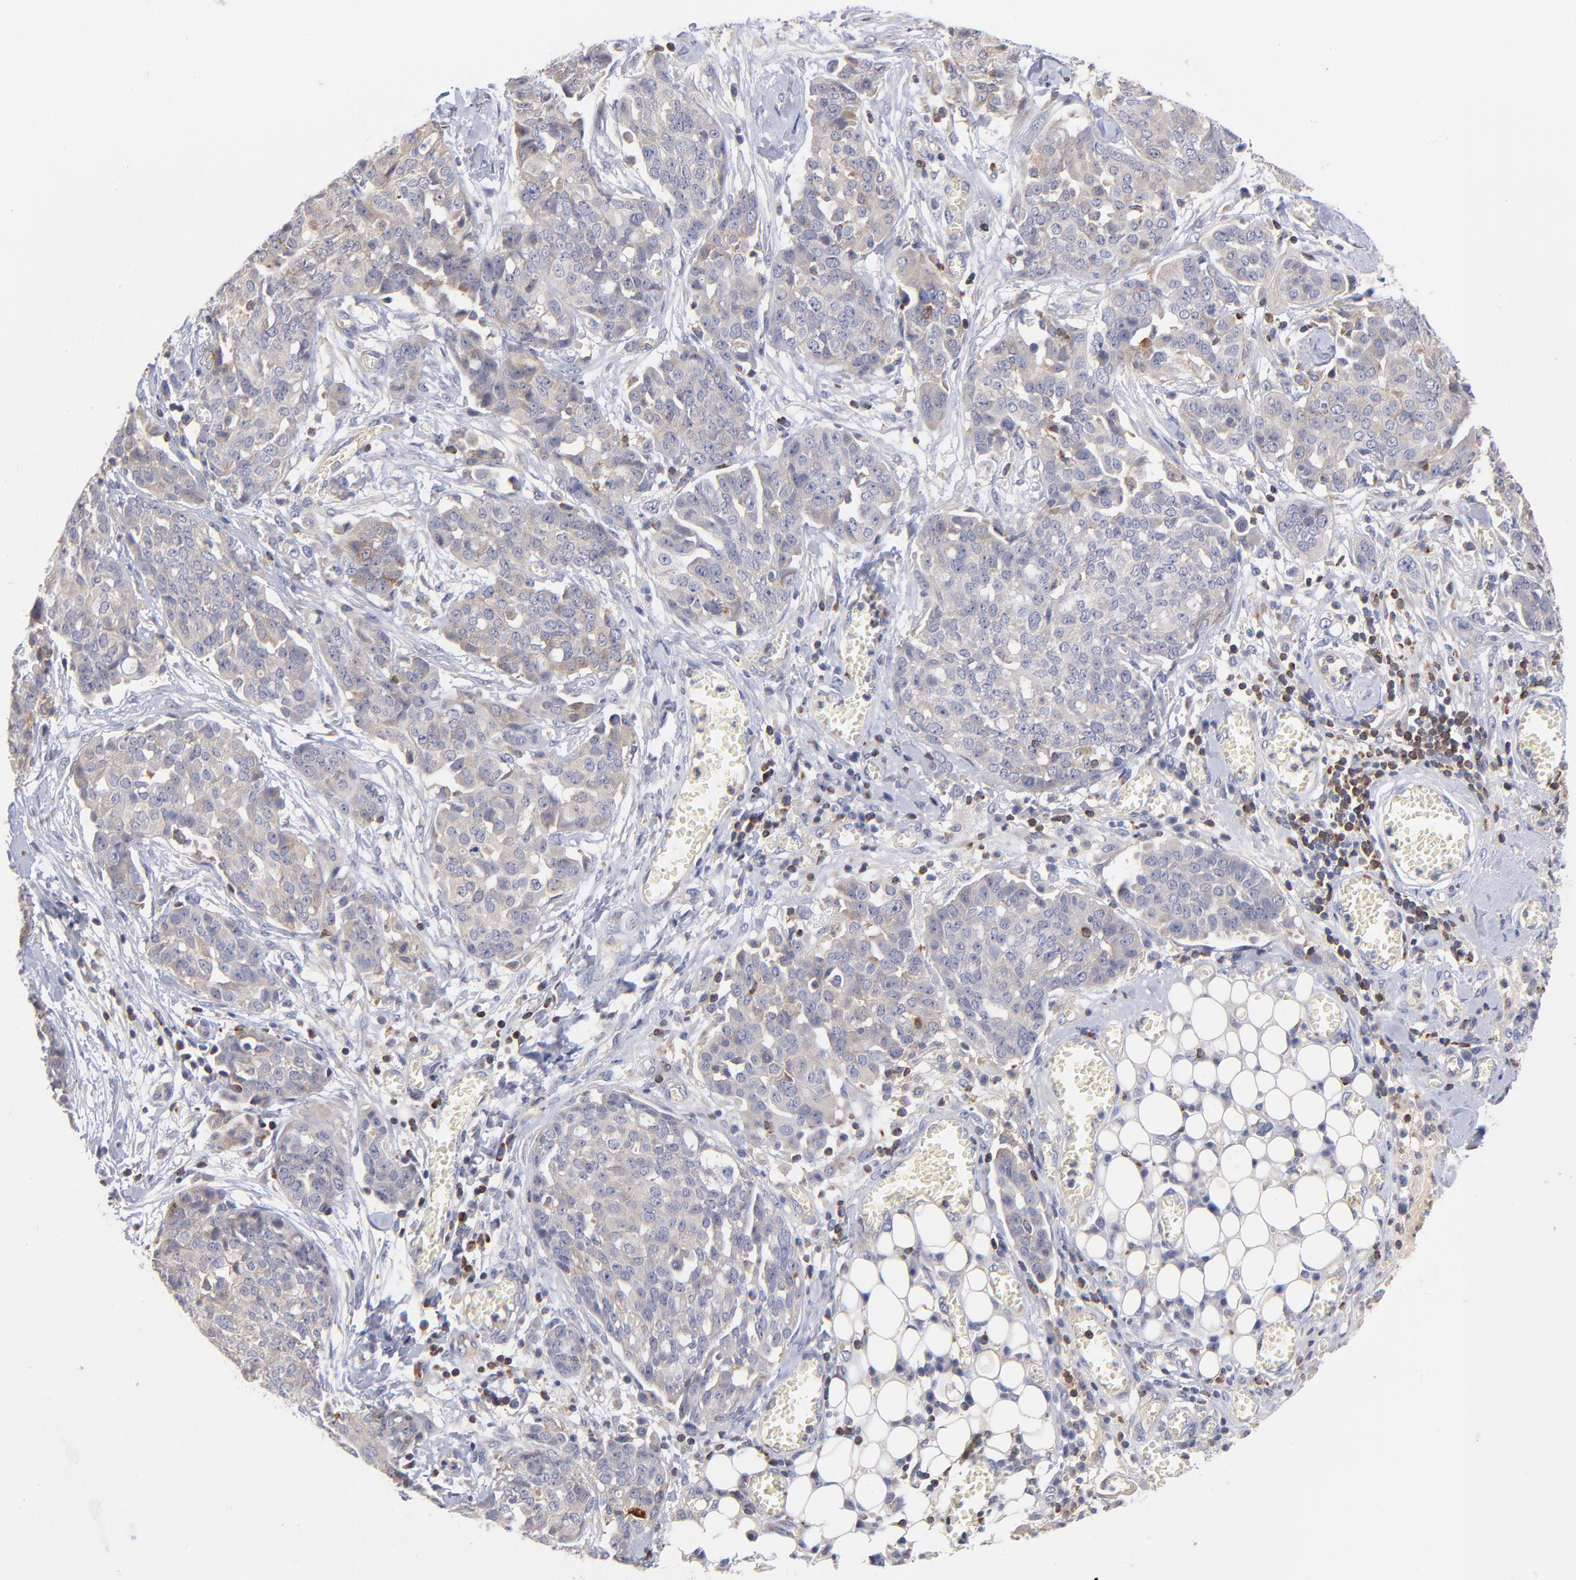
{"staining": {"intensity": "weak", "quantity": "25%-75%", "location": "cytoplasmic/membranous"}, "tissue": "ovarian cancer", "cell_type": "Tumor cells", "image_type": "cancer", "snomed": [{"axis": "morphology", "description": "Cystadenocarcinoma, serous, NOS"}, {"axis": "topography", "description": "Soft tissue"}, {"axis": "topography", "description": "Ovary"}], "caption": "Immunohistochemistry (IHC) histopathology image of neoplastic tissue: serous cystadenocarcinoma (ovarian) stained using immunohistochemistry reveals low levels of weak protein expression localized specifically in the cytoplasmic/membranous of tumor cells, appearing as a cytoplasmic/membranous brown color.", "gene": "KREMEN2", "patient": {"sex": "female", "age": 57}}